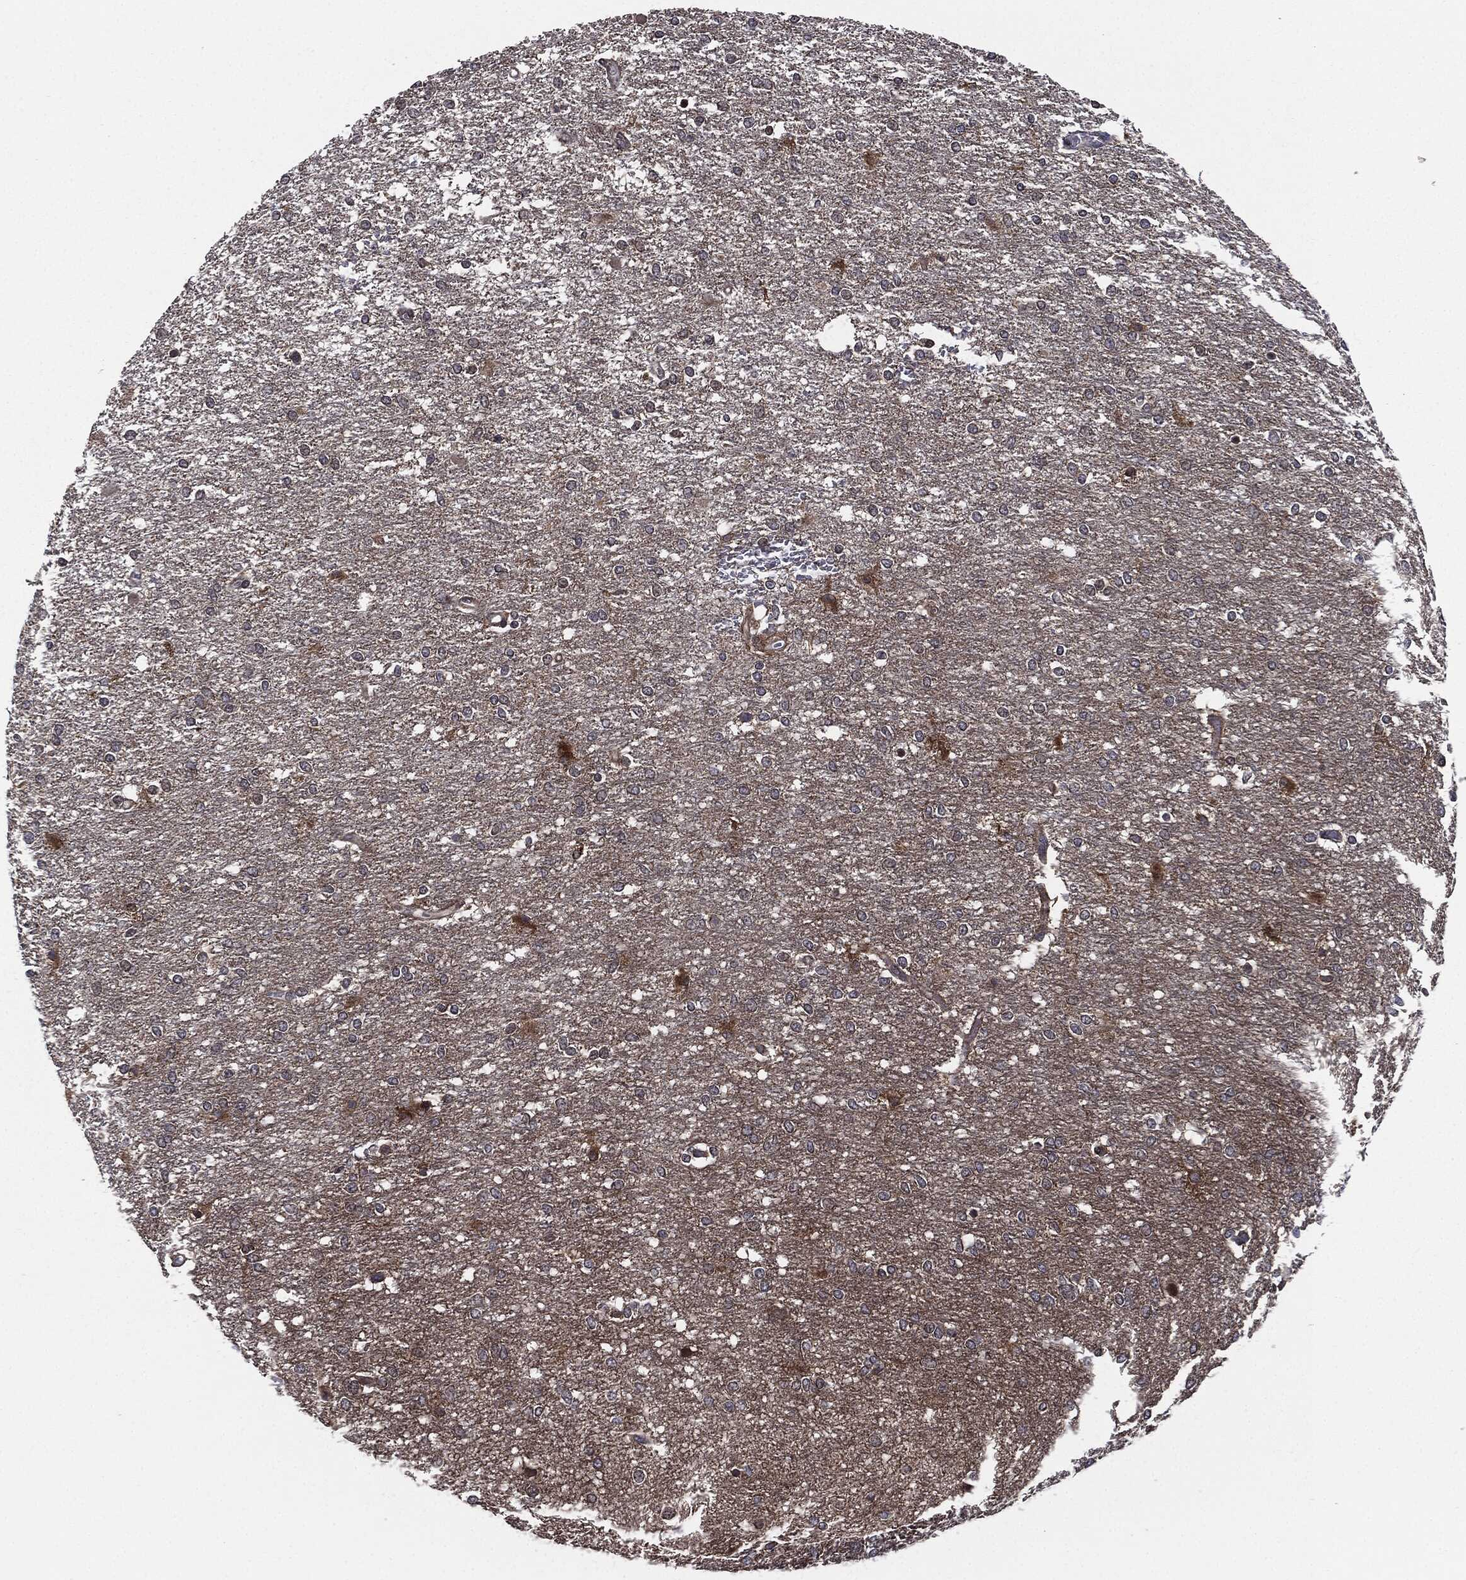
{"staining": {"intensity": "negative", "quantity": "none", "location": "none"}, "tissue": "glioma", "cell_type": "Tumor cells", "image_type": "cancer", "snomed": [{"axis": "morphology", "description": "Glioma, malignant, High grade"}, {"axis": "topography", "description": "Brain"}], "caption": "High power microscopy photomicrograph of an IHC photomicrograph of malignant glioma (high-grade), revealing no significant positivity in tumor cells. (DAB immunohistochemistry (IHC) visualized using brightfield microscopy, high magnification).", "gene": "UBR1", "patient": {"sex": "female", "age": 61}}